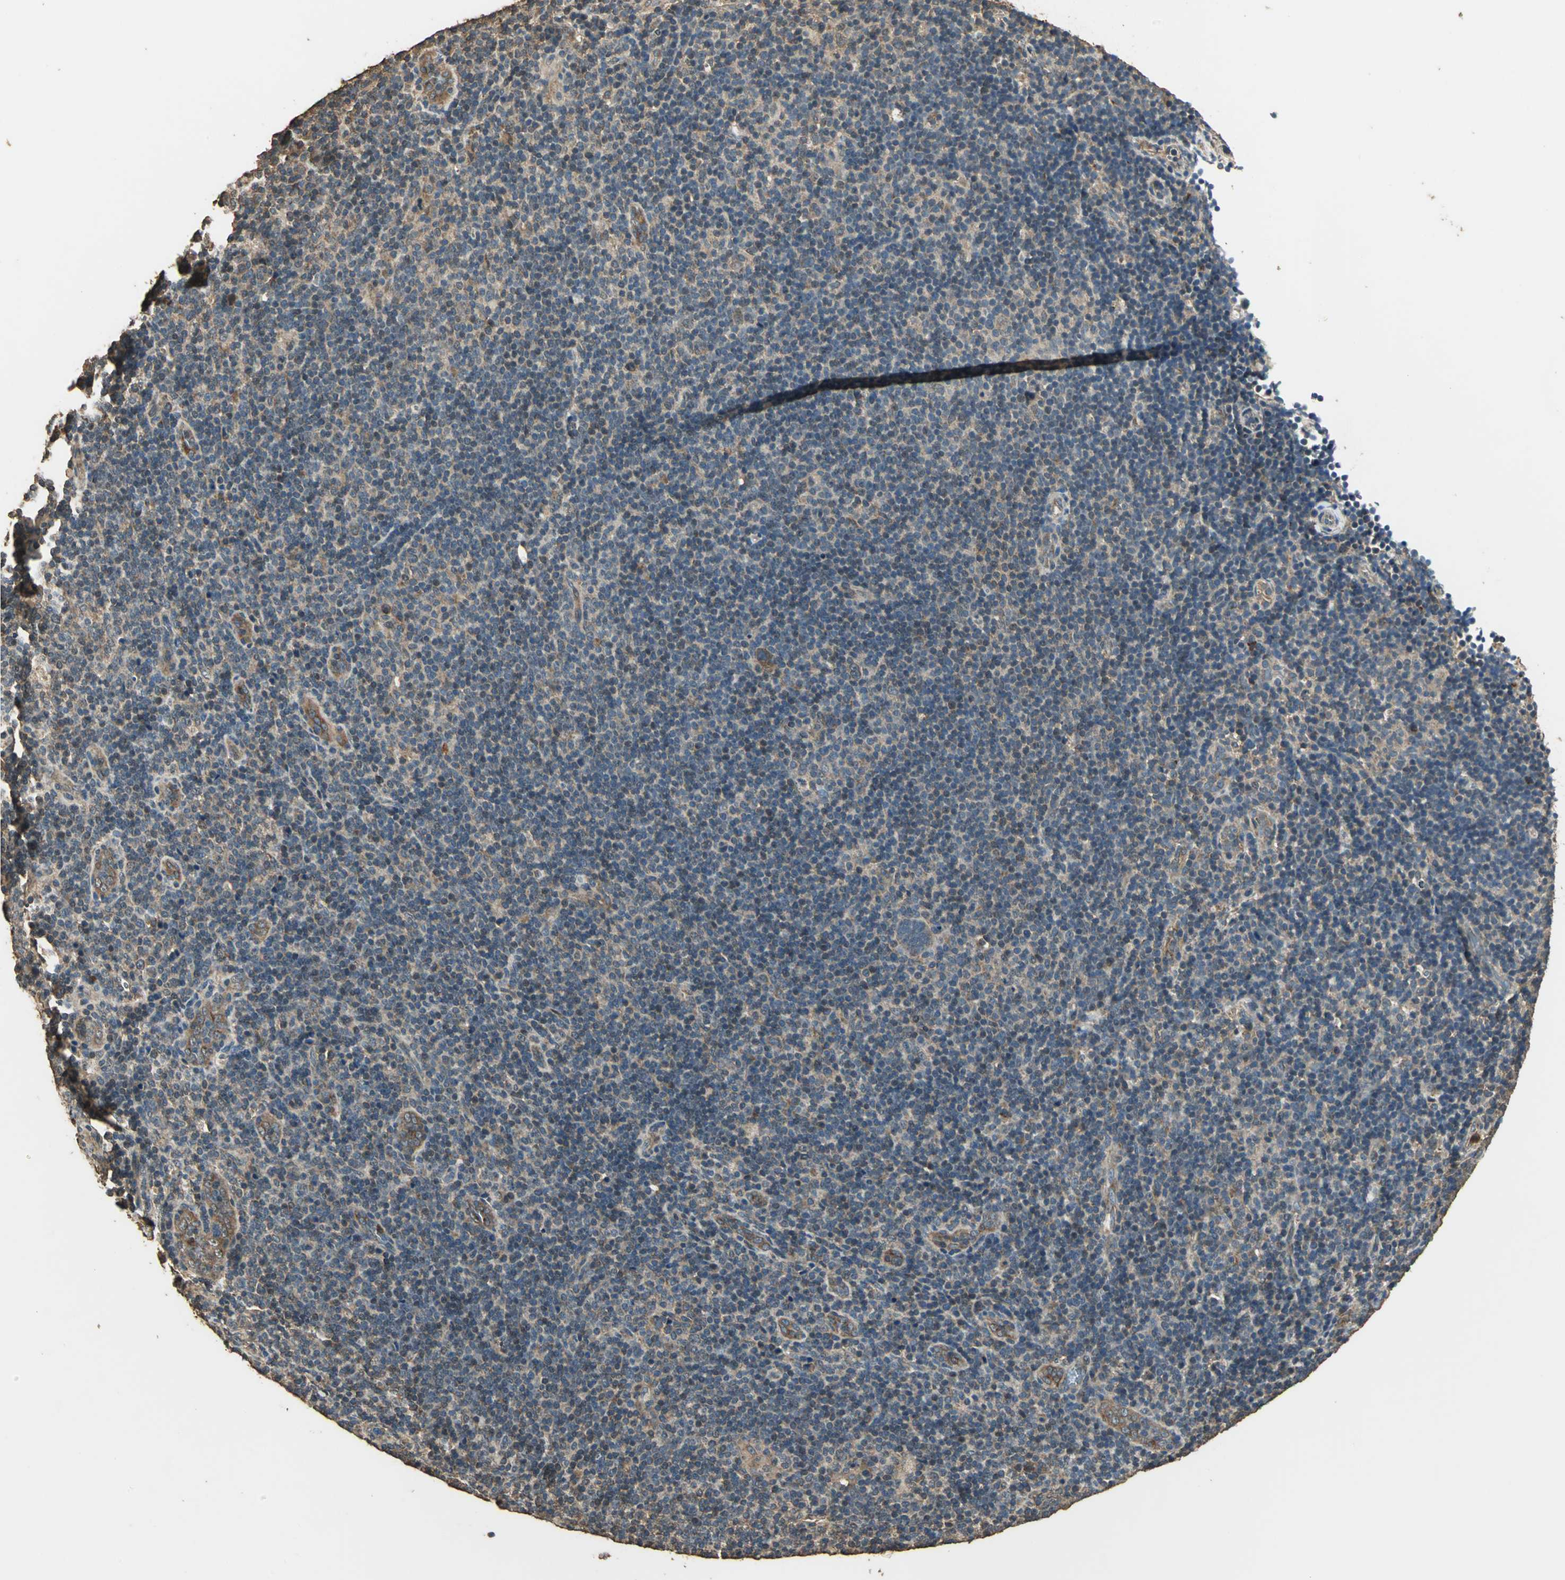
{"staining": {"intensity": "weak", "quantity": "25%-75%", "location": "cytoplasmic/membranous"}, "tissue": "lymphoma", "cell_type": "Tumor cells", "image_type": "cancer", "snomed": [{"axis": "morphology", "description": "Hodgkin's disease, NOS"}, {"axis": "topography", "description": "Lymph node"}], "caption": "An immunohistochemistry (IHC) histopathology image of neoplastic tissue is shown. Protein staining in brown shows weak cytoplasmic/membranous positivity in lymphoma within tumor cells. Ihc stains the protein of interest in brown and the nuclei are stained blue.", "gene": "TMPRSS4", "patient": {"sex": "female", "age": 57}}